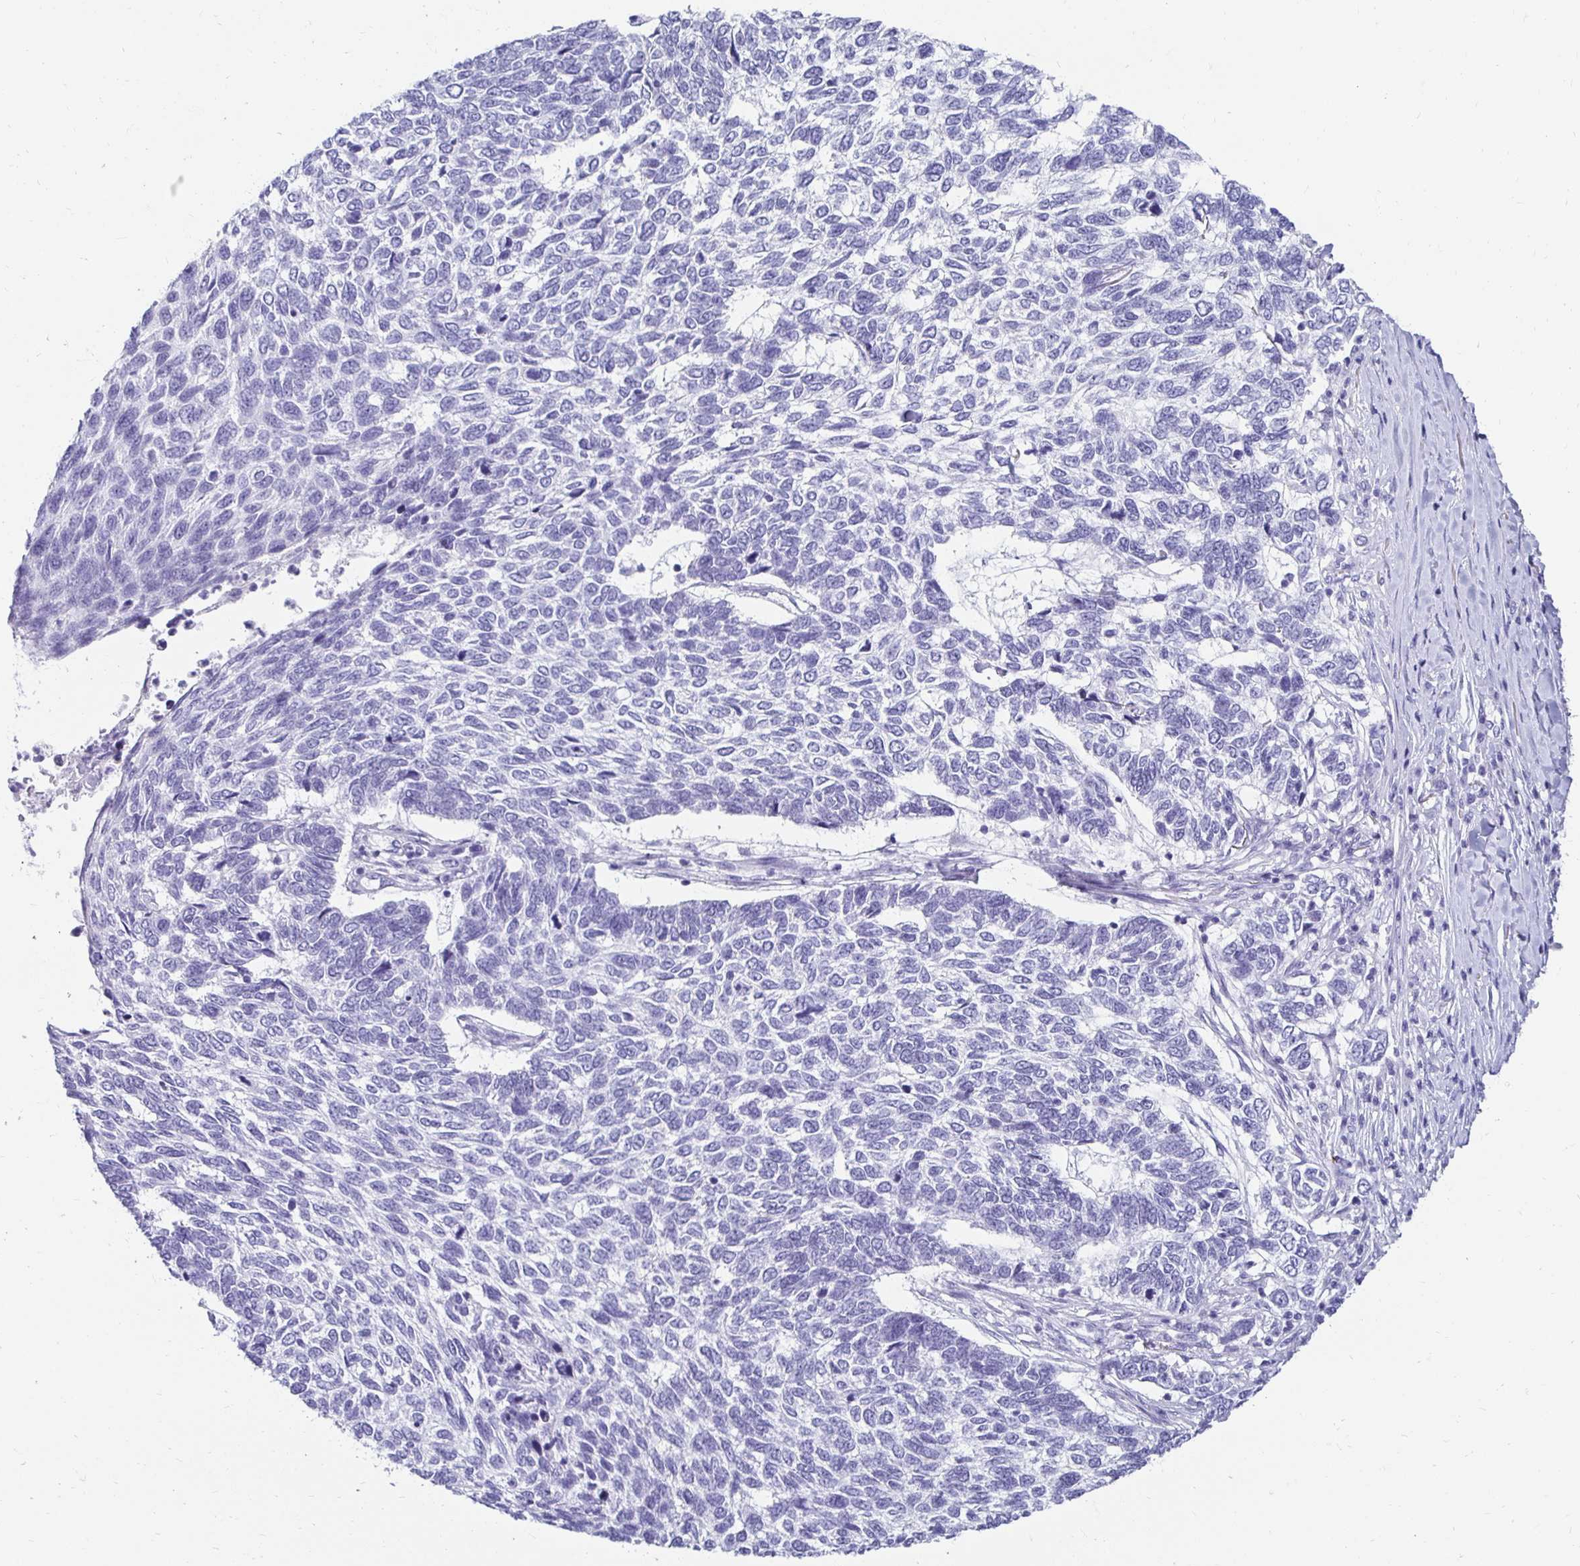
{"staining": {"intensity": "negative", "quantity": "none", "location": "none"}, "tissue": "skin cancer", "cell_type": "Tumor cells", "image_type": "cancer", "snomed": [{"axis": "morphology", "description": "Basal cell carcinoma"}, {"axis": "topography", "description": "Skin"}], "caption": "Immunohistochemistry of human basal cell carcinoma (skin) exhibits no positivity in tumor cells.", "gene": "CST6", "patient": {"sex": "female", "age": 65}}